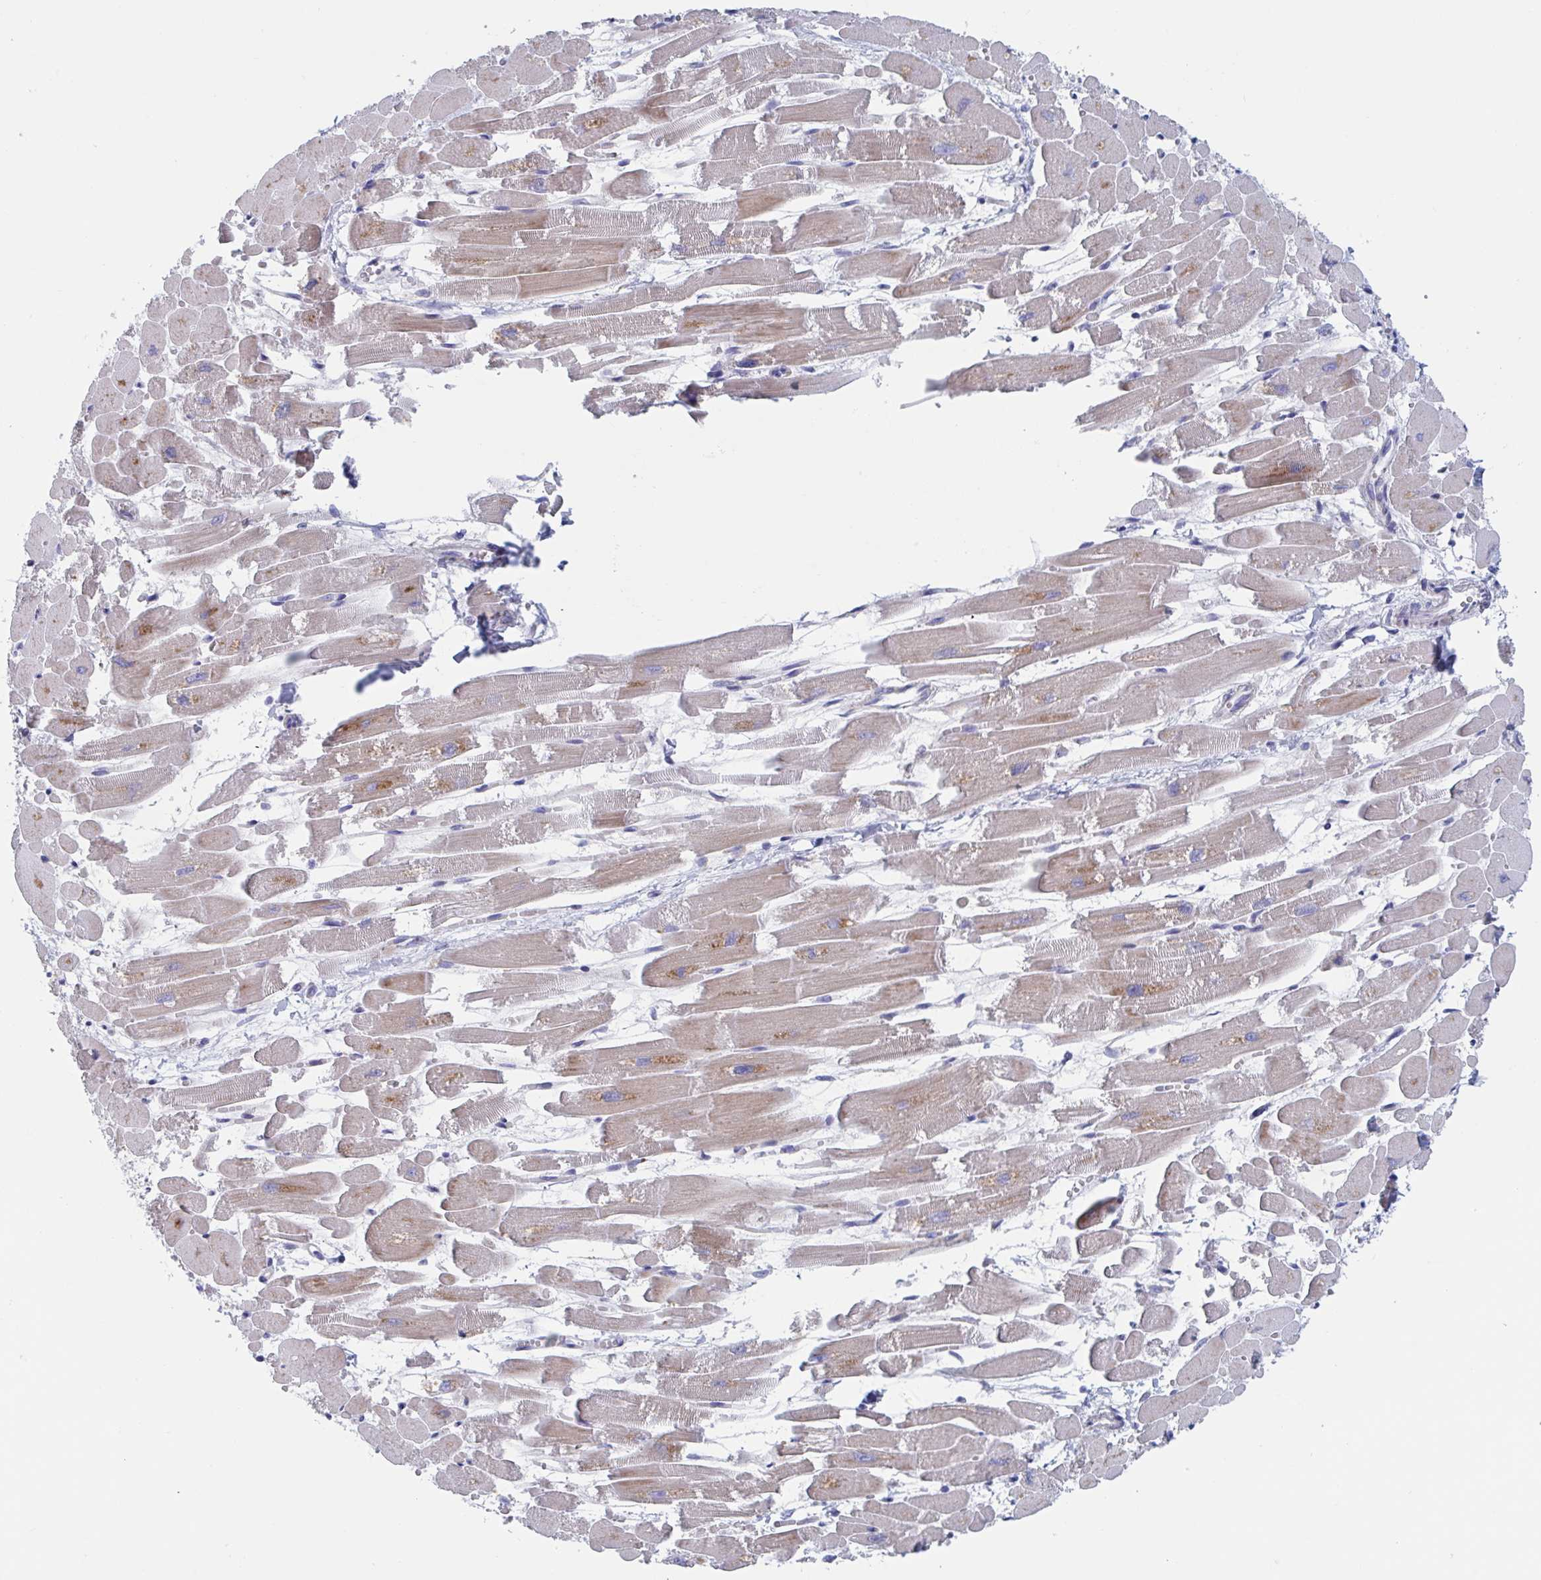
{"staining": {"intensity": "moderate", "quantity": "25%-75%", "location": "cytoplasmic/membranous"}, "tissue": "heart muscle", "cell_type": "Cardiomyocytes", "image_type": "normal", "snomed": [{"axis": "morphology", "description": "Normal tissue, NOS"}, {"axis": "topography", "description": "Heart"}], "caption": "Protein analysis of unremarkable heart muscle exhibits moderate cytoplasmic/membranous positivity in about 25%-75% of cardiomyocytes. Nuclei are stained in blue.", "gene": "MRPL53", "patient": {"sex": "female", "age": 52}}